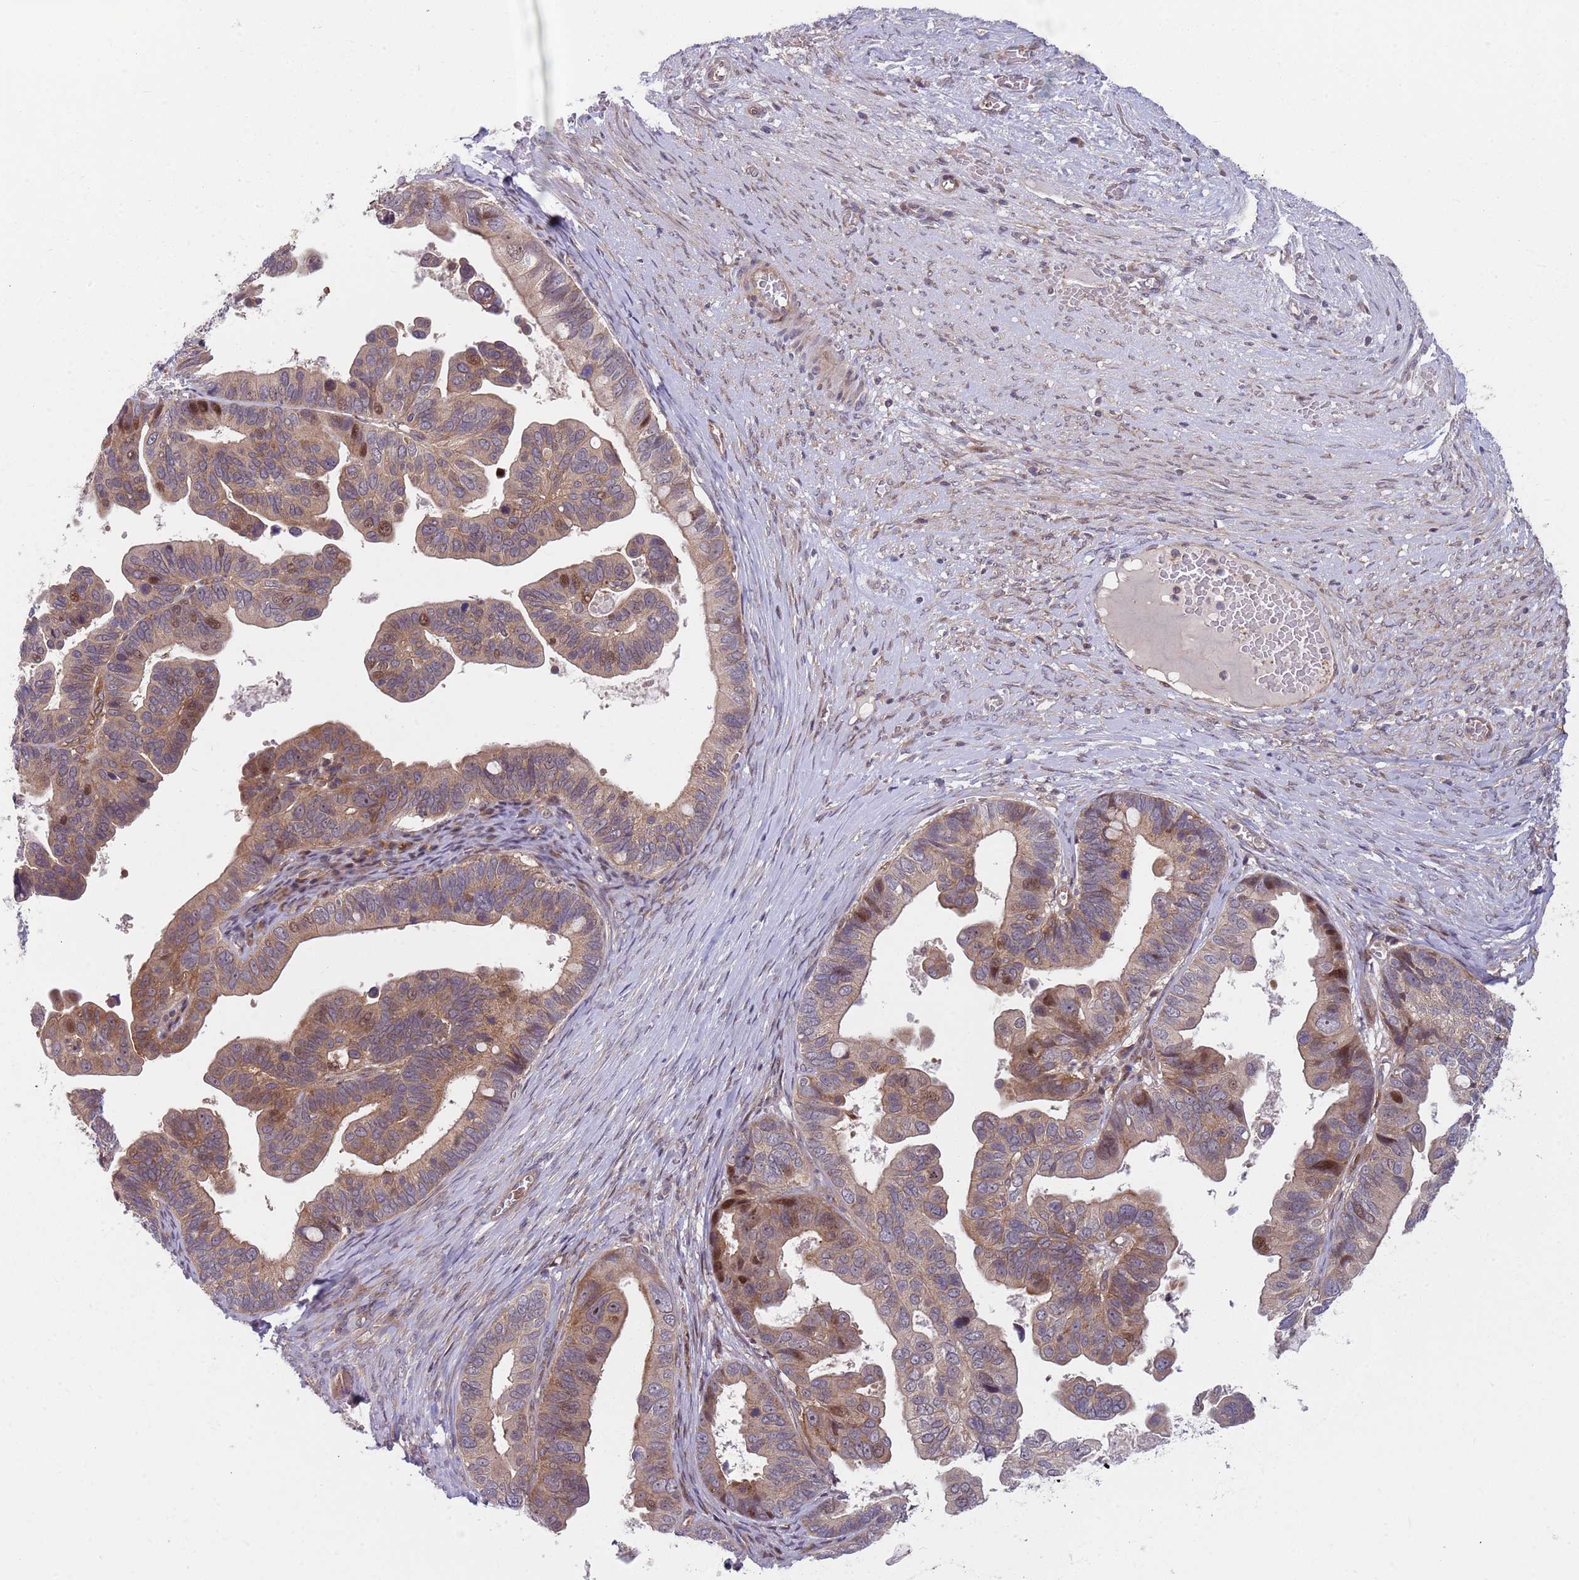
{"staining": {"intensity": "moderate", "quantity": "<25%", "location": "cytoplasmic/membranous,nuclear"}, "tissue": "ovarian cancer", "cell_type": "Tumor cells", "image_type": "cancer", "snomed": [{"axis": "morphology", "description": "Cystadenocarcinoma, serous, NOS"}, {"axis": "topography", "description": "Ovary"}], "caption": "Protein expression analysis of ovarian cancer (serous cystadenocarcinoma) demonstrates moderate cytoplasmic/membranous and nuclear expression in about <25% of tumor cells. (Brightfield microscopy of DAB IHC at high magnification).", "gene": "GGA1", "patient": {"sex": "female", "age": 56}}